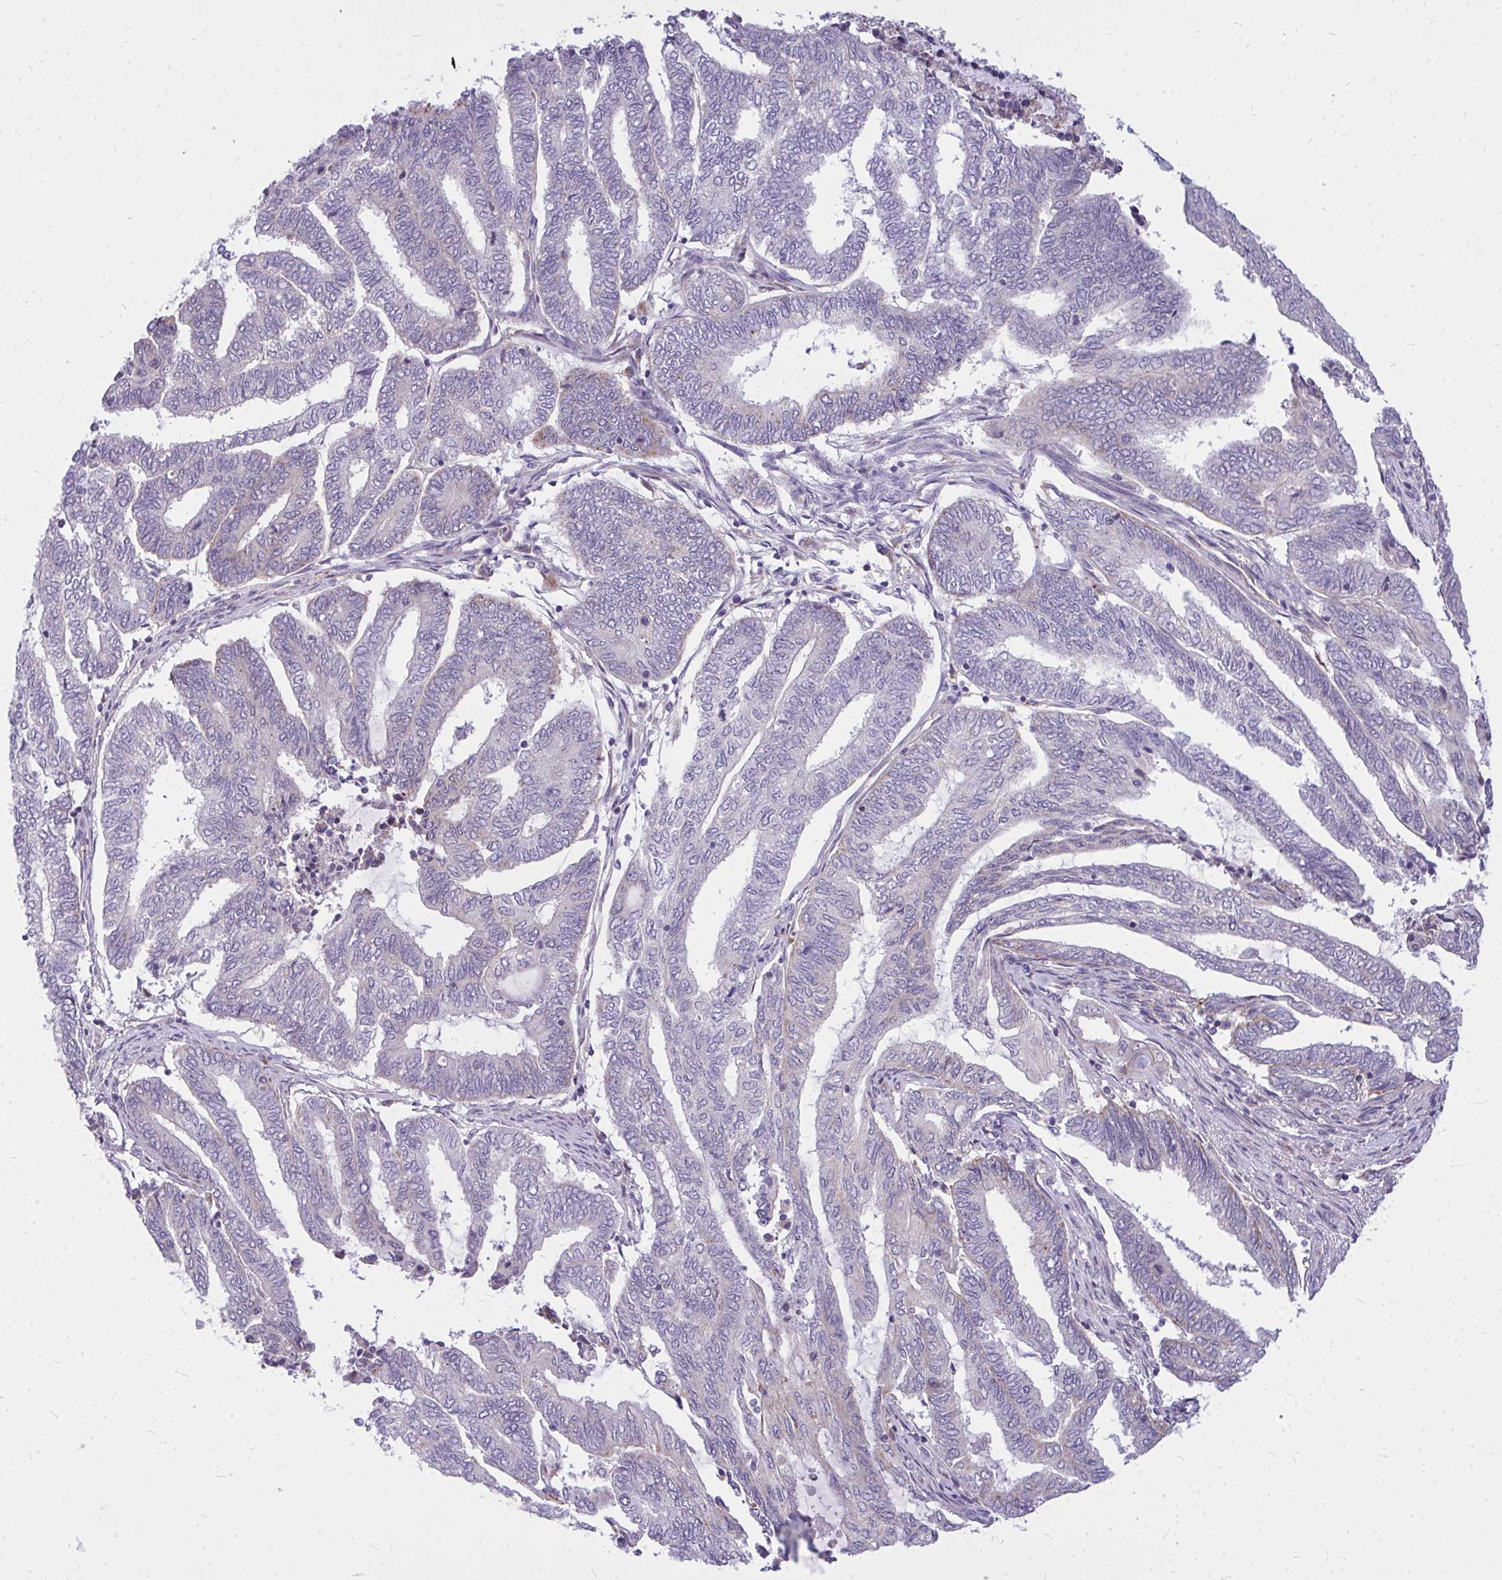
{"staining": {"intensity": "moderate", "quantity": "<25%", "location": "cytoplasmic/membranous"}, "tissue": "endometrial cancer", "cell_type": "Tumor cells", "image_type": "cancer", "snomed": [{"axis": "morphology", "description": "Adenocarcinoma, NOS"}, {"axis": "topography", "description": "Uterus"}, {"axis": "topography", "description": "Endometrium"}], "caption": "Protein expression analysis of human endometrial cancer reveals moderate cytoplasmic/membranous positivity in about <25% of tumor cells.", "gene": "ZSCAN25", "patient": {"sex": "female", "age": 70}}